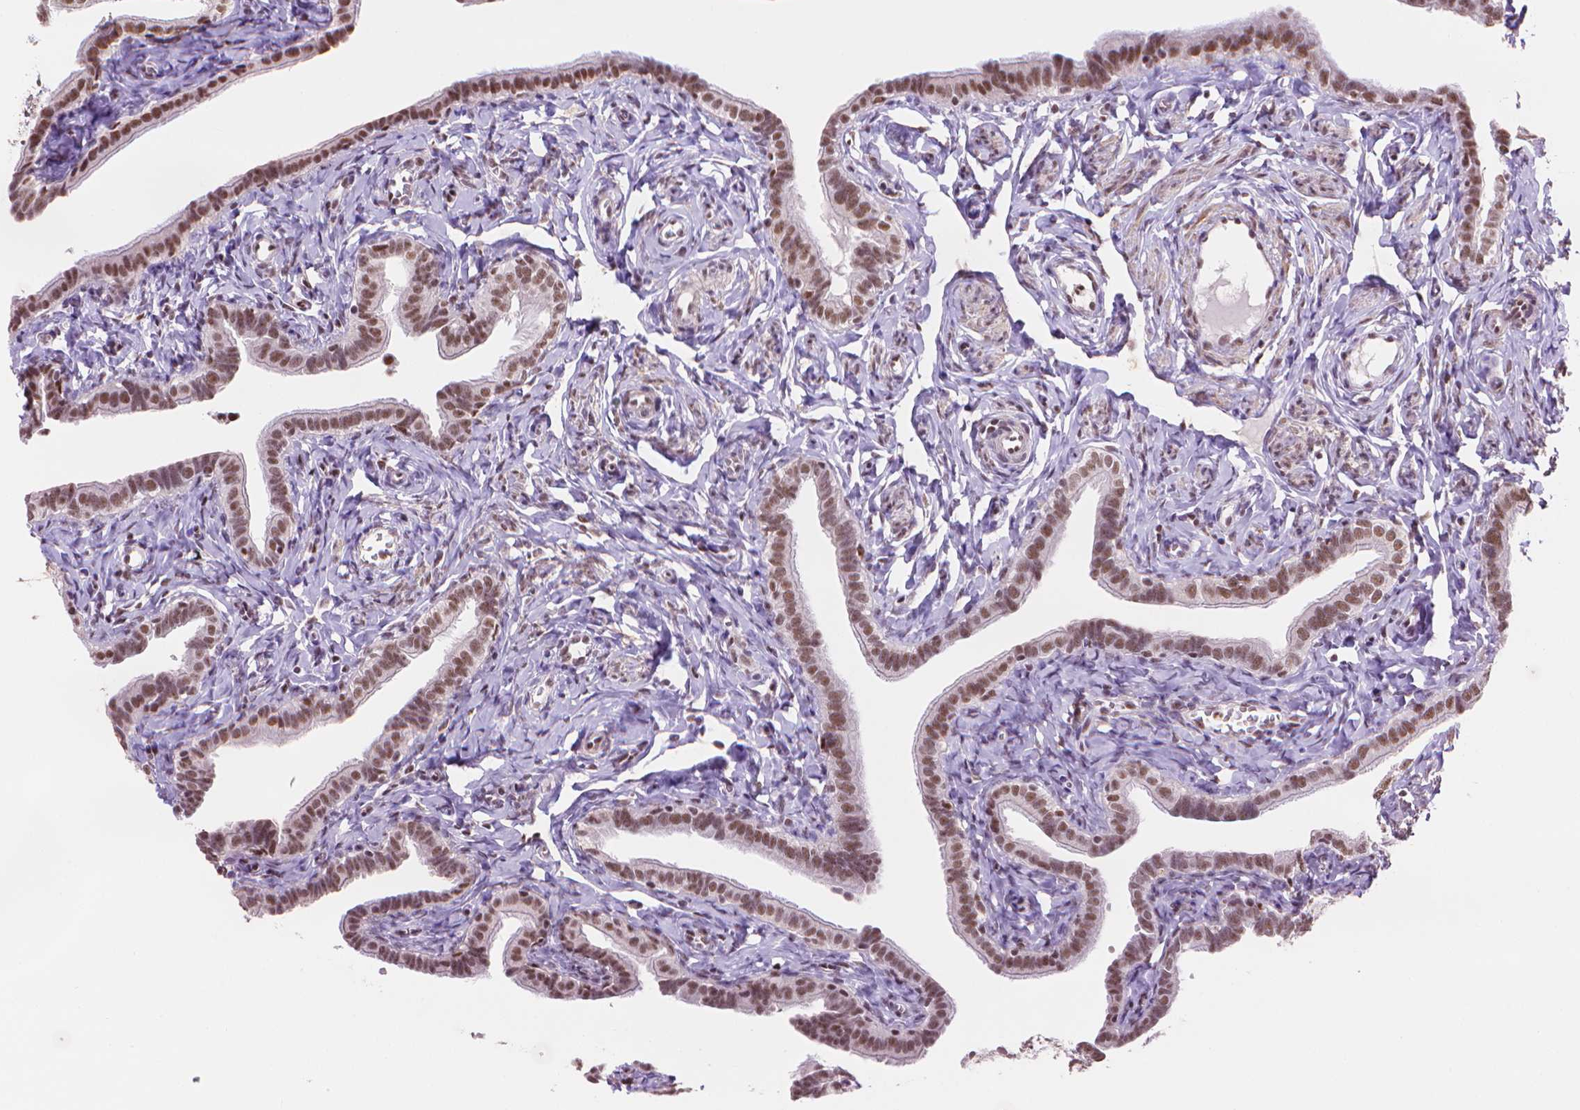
{"staining": {"intensity": "moderate", "quantity": ">75%", "location": "nuclear"}, "tissue": "fallopian tube", "cell_type": "Glandular cells", "image_type": "normal", "snomed": [{"axis": "morphology", "description": "Normal tissue, NOS"}, {"axis": "topography", "description": "Fallopian tube"}], "caption": "High-power microscopy captured an IHC micrograph of benign fallopian tube, revealing moderate nuclear positivity in approximately >75% of glandular cells. (Brightfield microscopy of DAB IHC at high magnification).", "gene": "UBN1", "patient": {"sex": "female", "age": 41}}